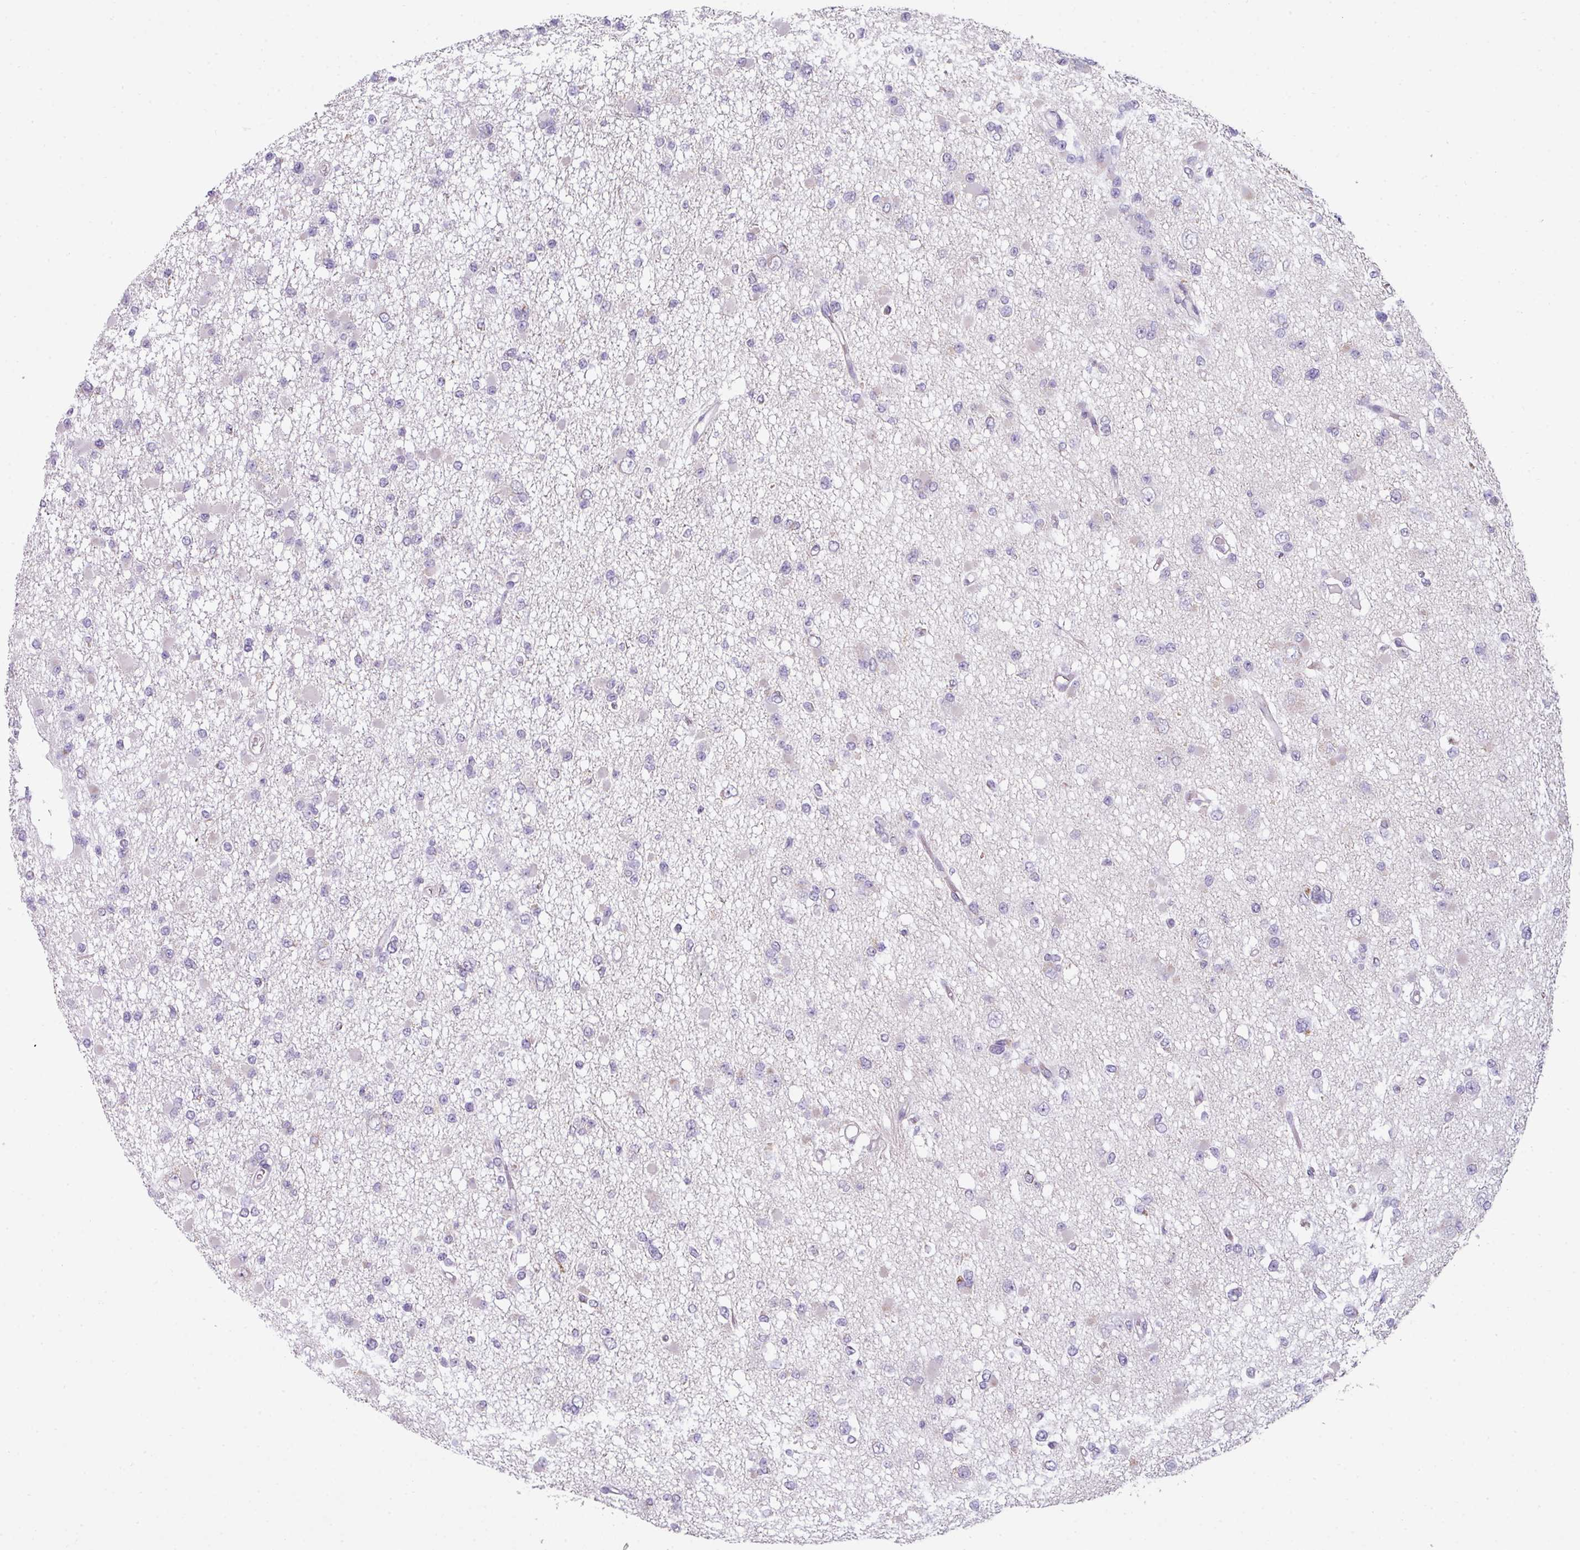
{"staining": {"intensity": "negative", "quantity": "none", "location": "none"}, "tissue": "glioma", "cell_type": "Tumor cells", "image_type": "cancer", "snomed": [{"axis": "morphology", "description": "Glioma, malignant, Low grade"}, {"axis": "topography", "description": "Brain"}], "caption": "DAB (3,3'-diaminobenzidine) immunohistochemical staining of glioma shows no significant expression in tumor cells.", "gene": "C2orf68", "patient": {"sex": "female", "age": 22}}